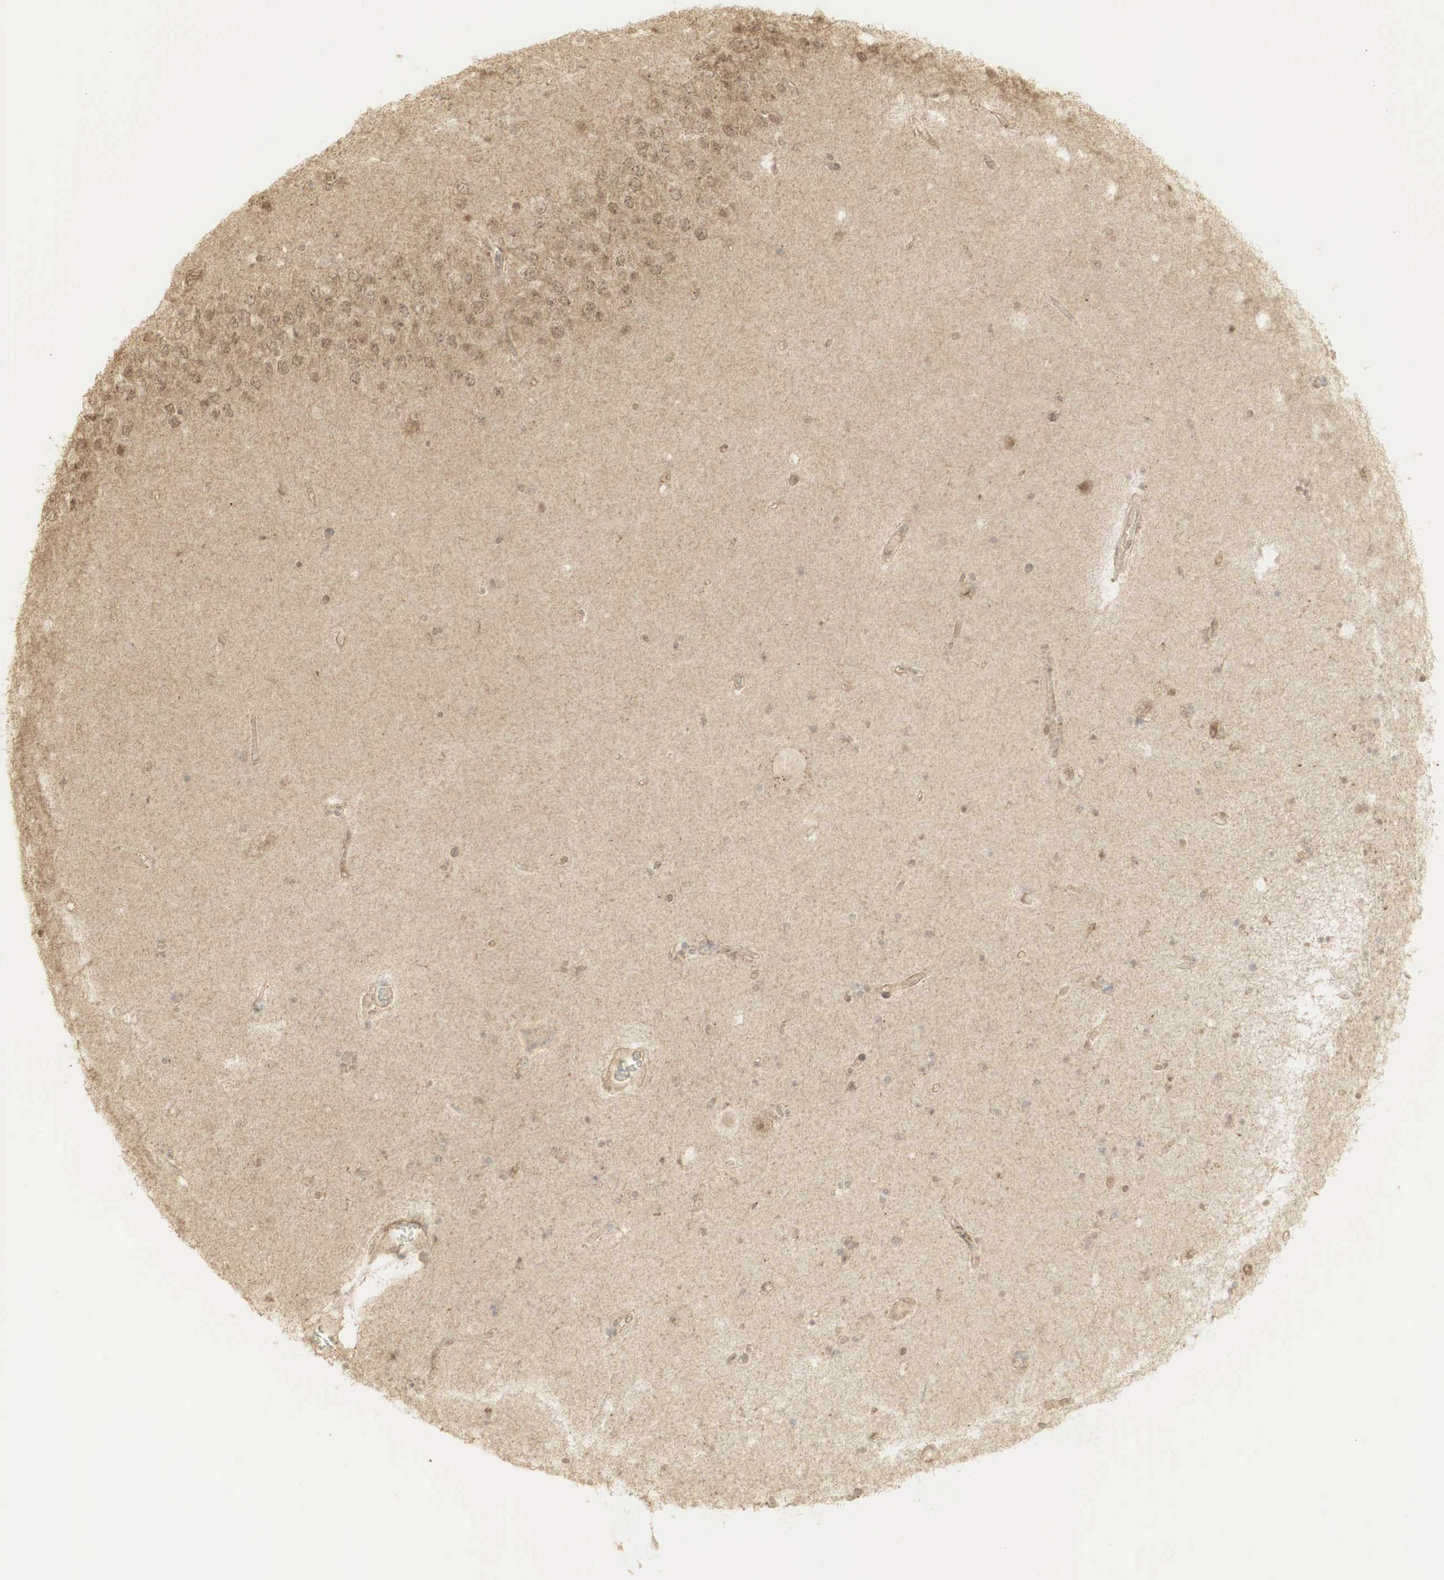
{"staining": {"intensity": "weak", "quantity": "25%-75%", "location": "cytoplasmic/membranous"}, "tissue": "hippocampus", "cell_type": "Glial cells", "image_type": "normal", "snomed": [{"axis": "morphology", "description": "Normal tissue, NOS"}, {"axis": "topography", "description": "Hippocampus"}], "caption": "A brown stain labels weak cytoplasmic/membranous positivity of a protein in glial cells of normal hippocampus. (Stains: DAB (3,3'-diaminobenzidine) in brown, nuclei in blue, Microscopy: brightfield microscopy at high magnification).", "gene": "RNF113A", "patient": {"sex": "female", "age": 54}}